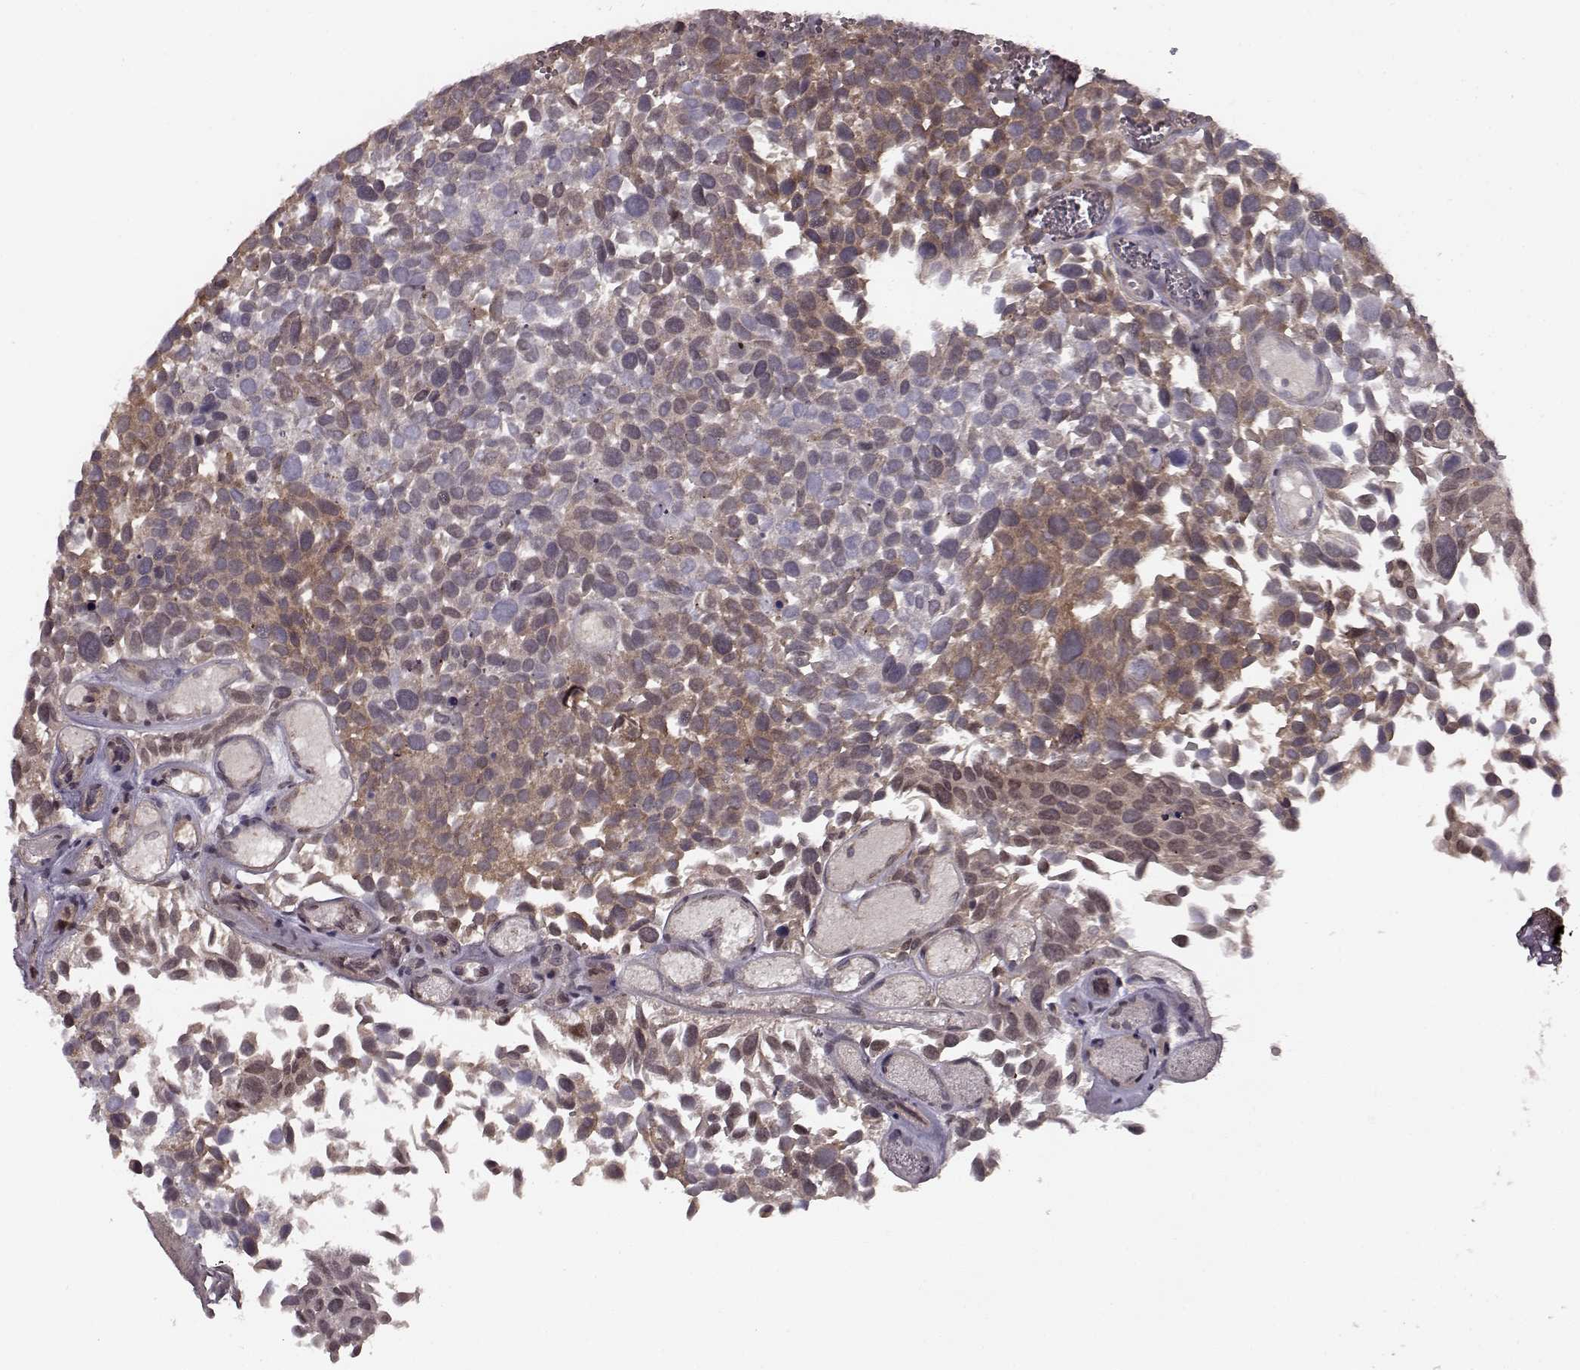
{"staining": {"intensity": "weak", "quantity": "25%-75%", "location": "cytoplasmic/membranous"}, "tissue": "urothelial cancer", "cell_type": "Tumor cells", "image_type": "cancer", "snomed": [{"axis": "morphology", "description": "Urothelial carcinoma, Low grade"}, {"axis": "topography", "description": "Urinary bladder"}], "caption": "Immunohistochemical staining of urothelial cancer shows weak cytoplasmic/membranous protein expression in about 25%-75% of tumor cells. (Stains: DAB in brown, nuclei in blue, Microscopy: brightfield microscopy at high magnification).", "gene": "SLAIN2", "patient": {"sex": "female", "age": 69}}